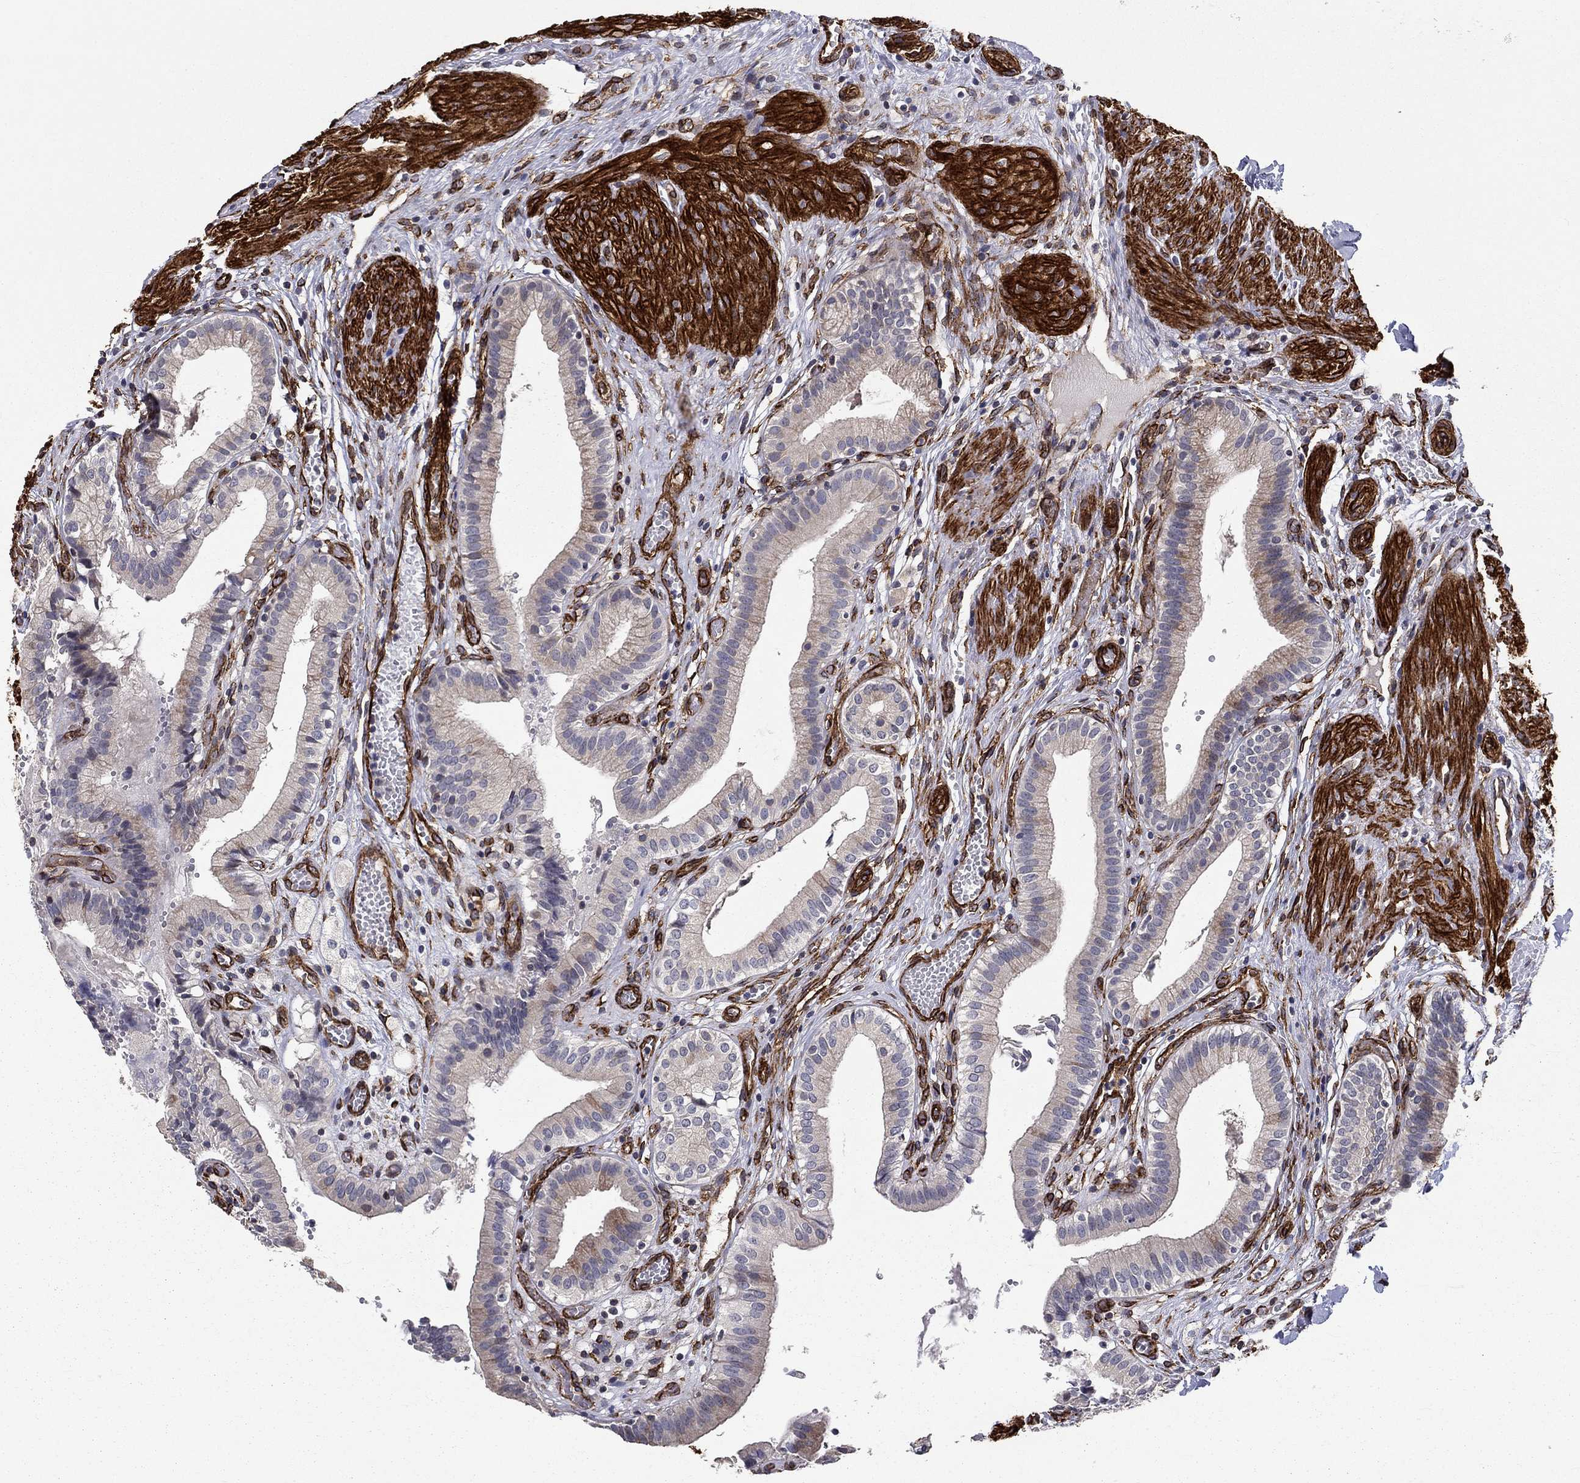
{"staining": {"intensity": "negative", "quantity": "none", "location": "none"}, "tissue": "gallbladder", "cell_type": "Glandular cells", "image_type": "normal", "snomed": [{"axis": "morphology", "description": "Normal tissue, NOS"}, {"axis": "topography", "description": "Gallbladder"}], "caption": "Protein analysis of unremarkable gallbladder displays no significant expression in glandular cells.", "gene": "SYNC", "patient": {"sex": "female", "age": 24}}